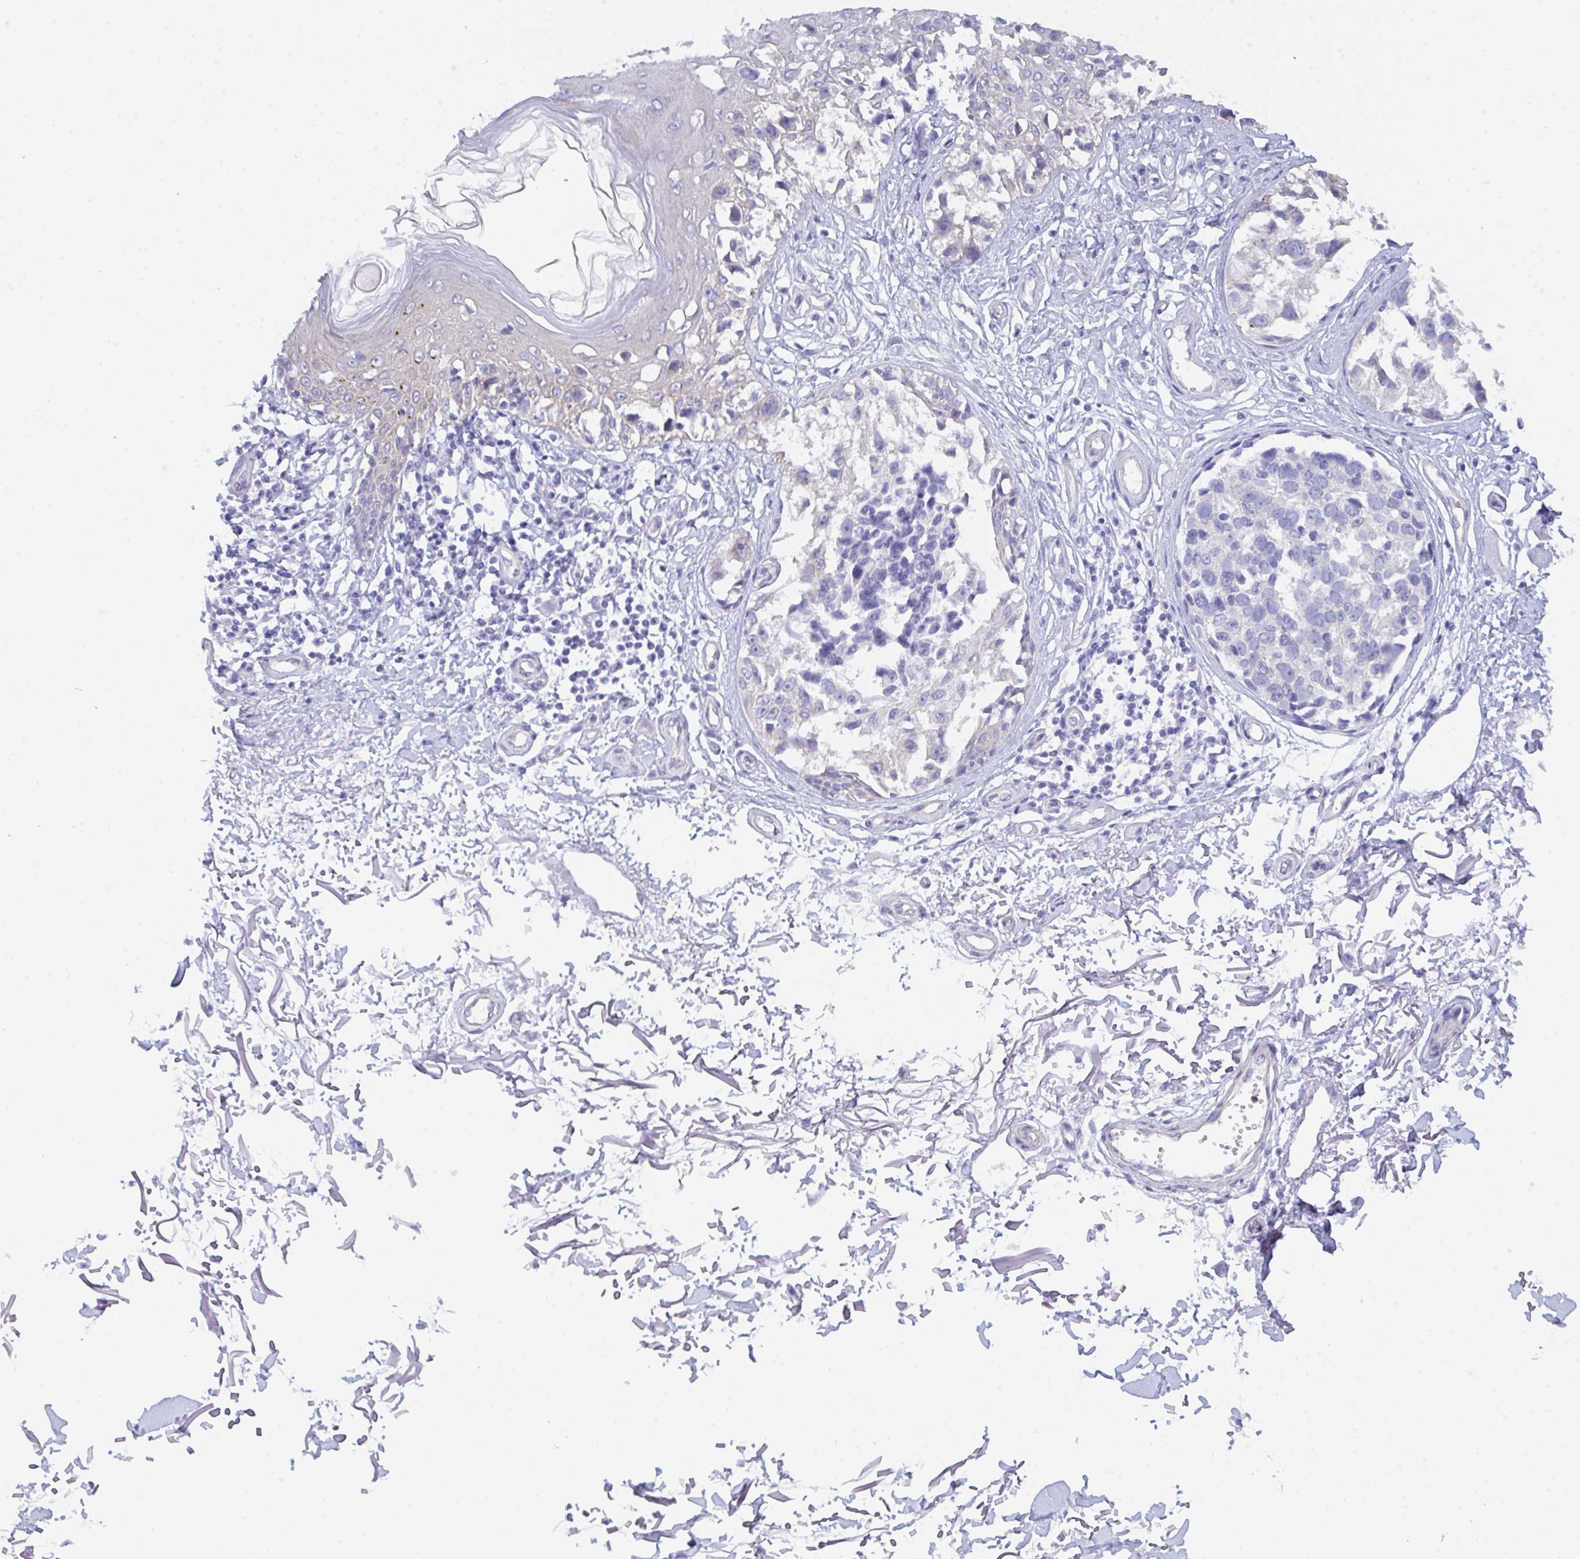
{"staining": {"intensity": "negative", "quantity": "none", "location": "none"}, "tissue": "melanoma", "cell_type": "Tumor cells", "image_type": "cancer", "snomed": [{"axis": "morphology", "description": "Malignant melanoma, NOS"}, {"axis": "topography", "description": "Skin"}], "caption": "High power microscopy image of an IHC photomicrograph of malignant melanoma, revealing no significant staining in tumor cells.", "gene": "CEP170B", "patient": {"sex": "male", "age": 73}}